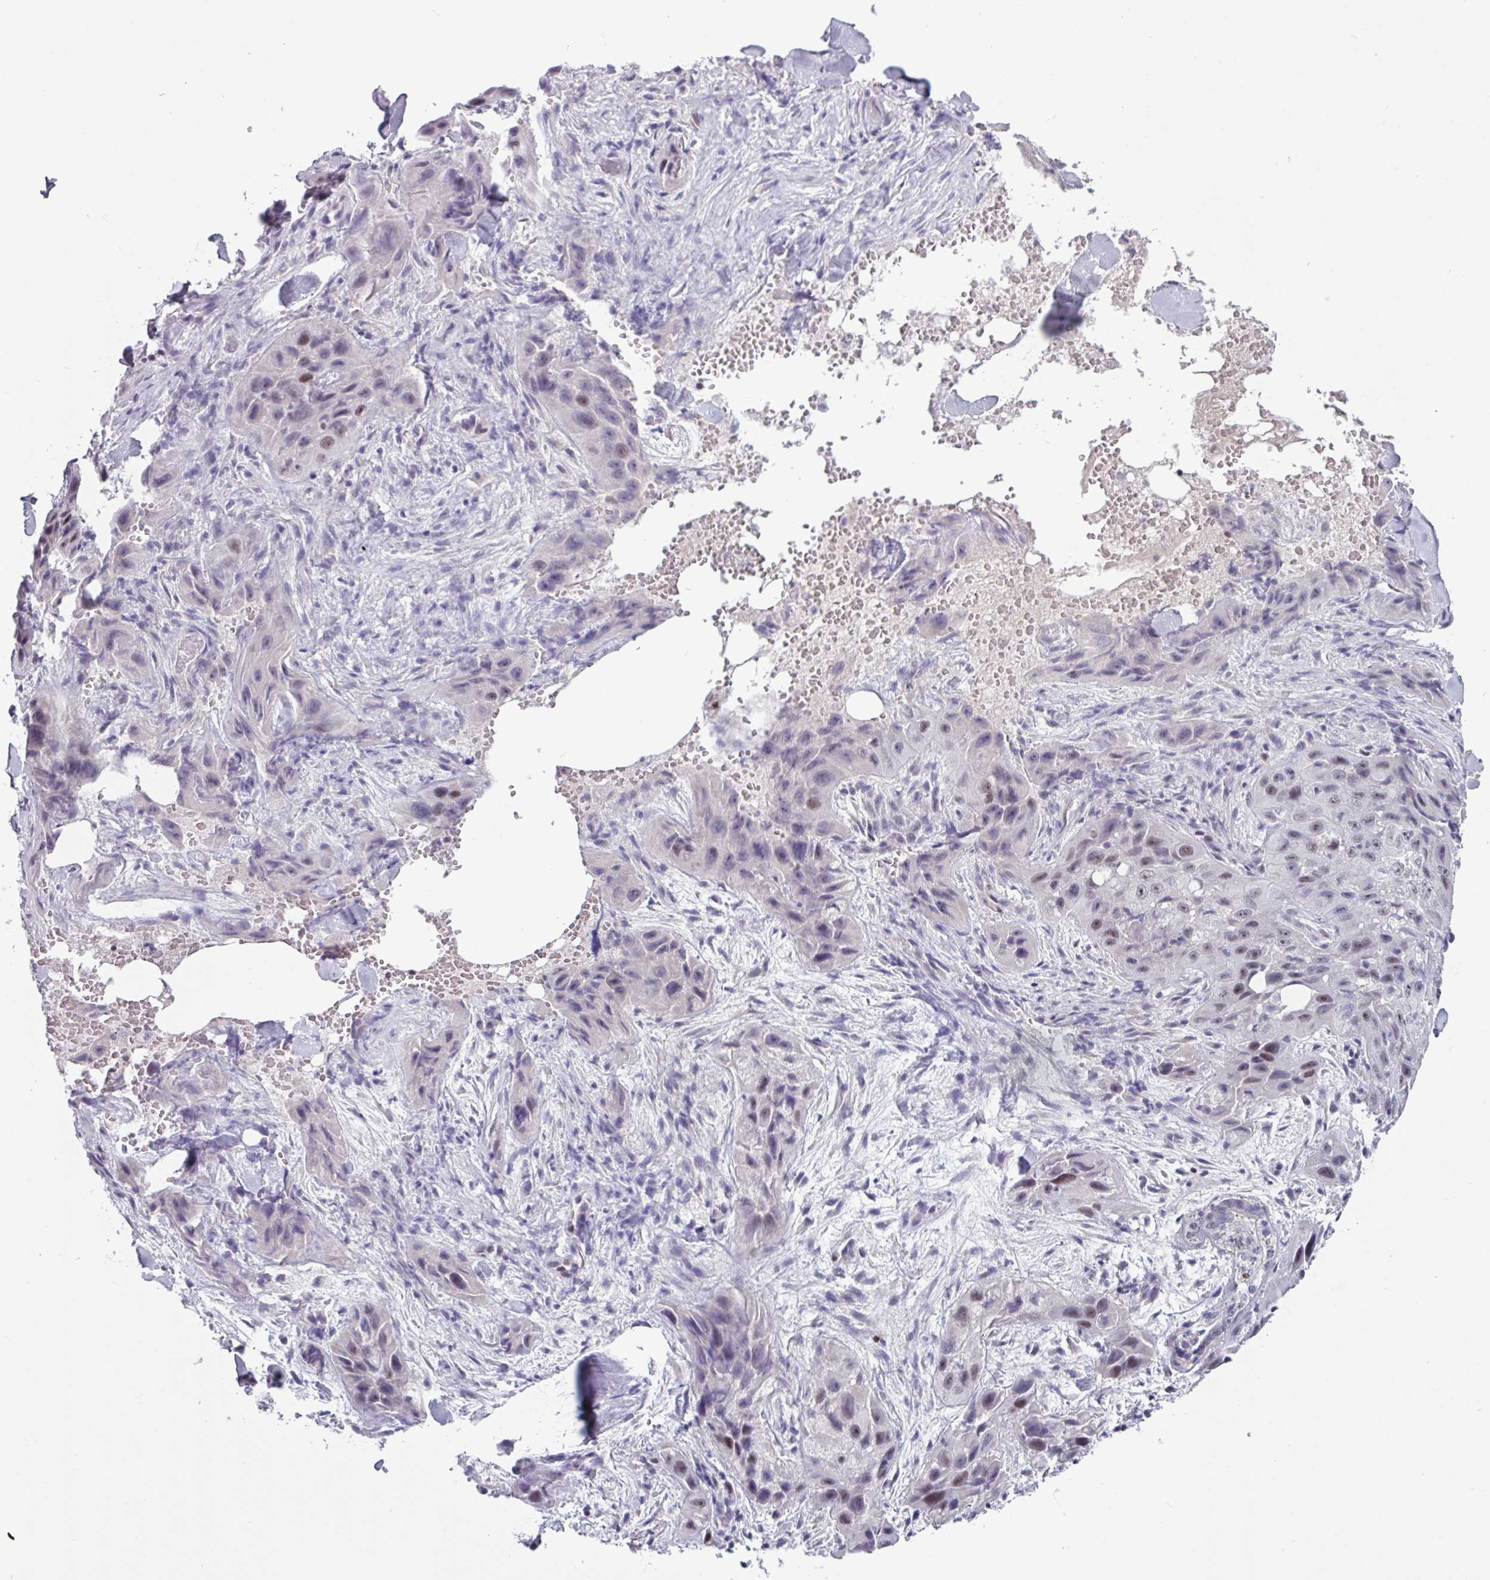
{"staining": {"intensity": "weak", "quantity": "<25%", "location": "nuclear"}, "tissue": "skin cancer", "cell_type": "Tumor cells", "image_type": "cancer", "snomed": [{"axis": "morphology", "description": "Squamous cell carcinoma, NOS"}, {"axis": "topography", "description": "Skin"}, {"axis": "topography", "description": "Subcutis"}], "caption": "Human squamous cell carcinoma (skin) stained for a protein using immunohistochemistry demonstrates no expression in tumor cells.", "gene": "ZNF575", "patient": {"sex": "male", "age": 73}}